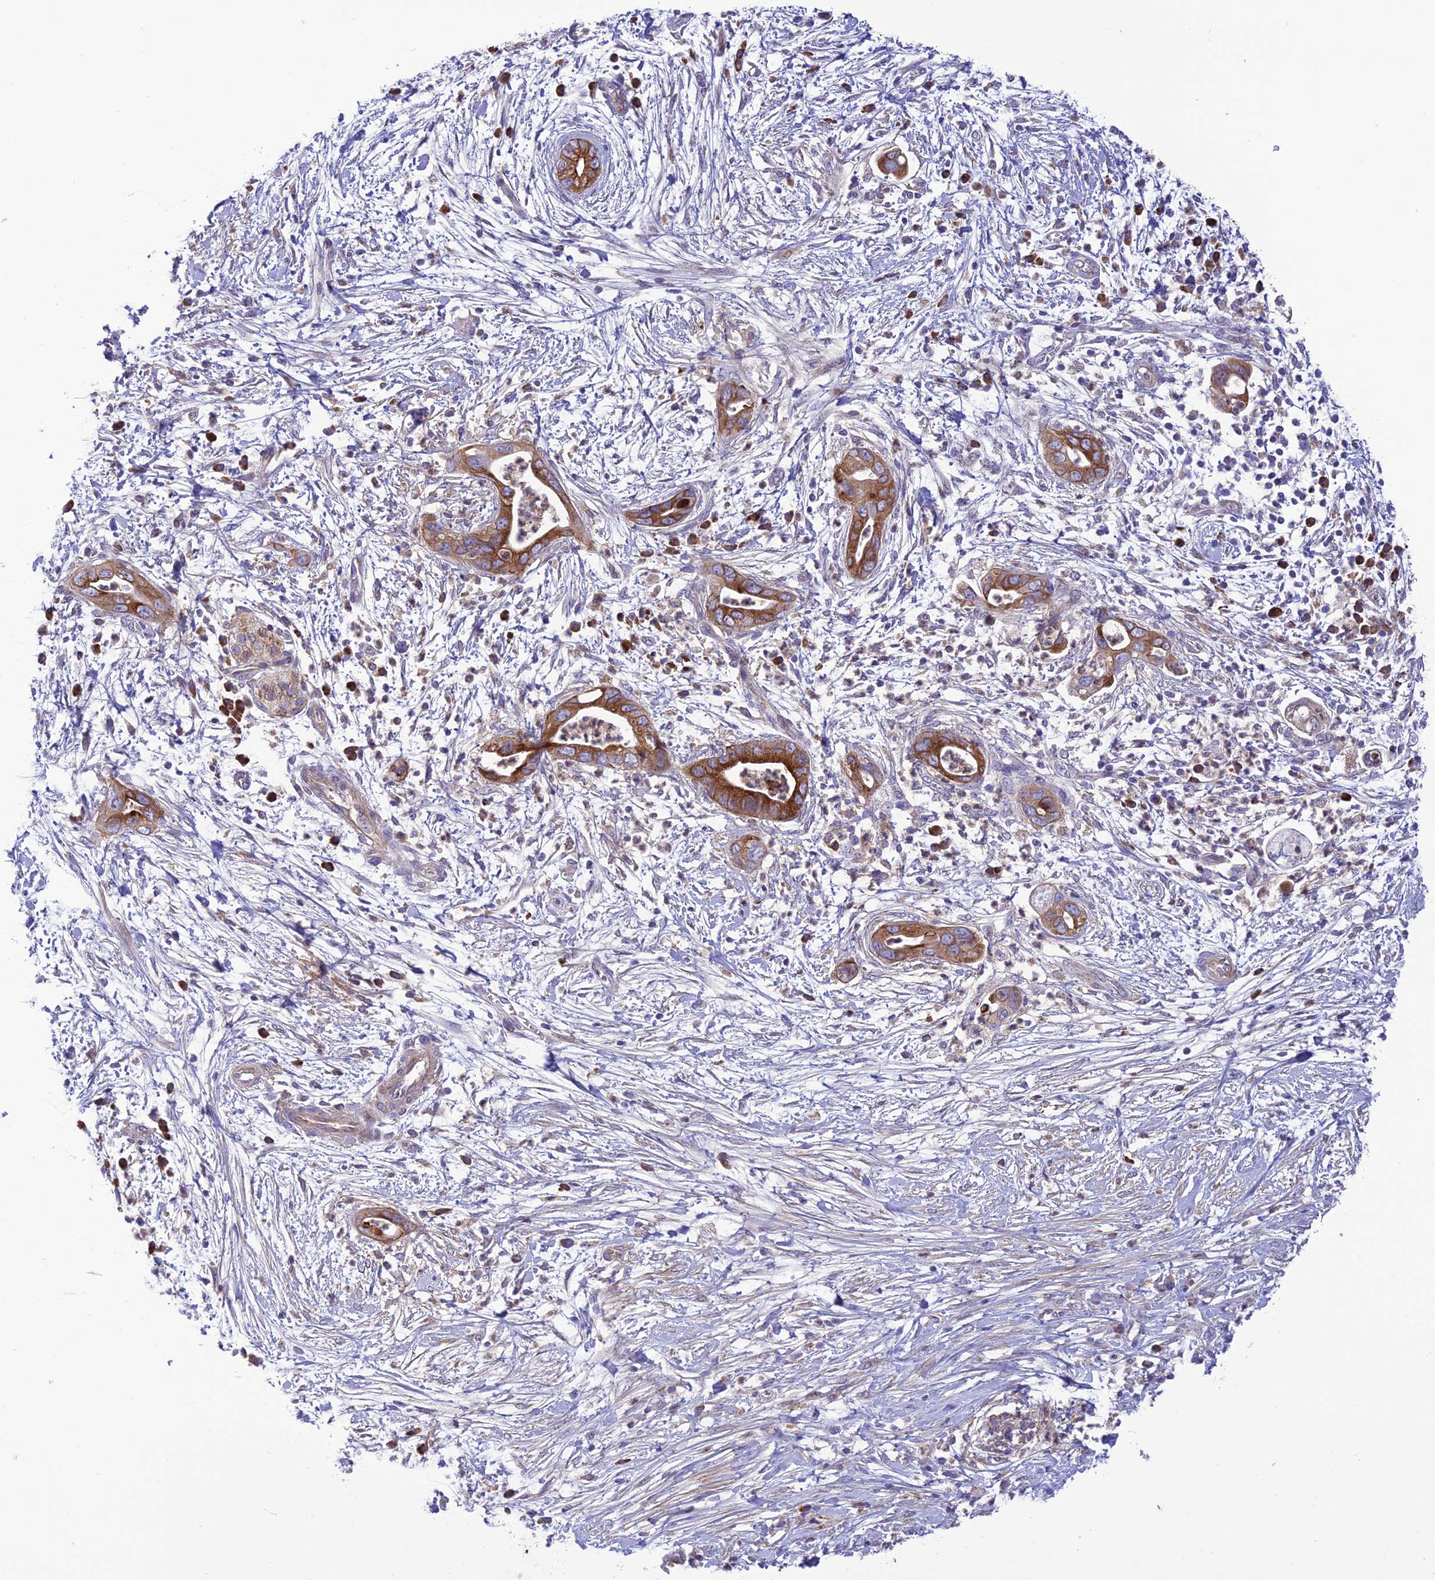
{"staining": {"intensity": "strong", "quantity": ">75%", "location": "cytoplasmic/membranous"}, "tissue": "pancreatic cancer", "cell_type": "Tumor cells", "image_type": "cancer", "snomed": [{"axis": "morphology", "description": "Adenocarcinoma, NOS"}, {"axis": "topography", "description": "Pancreas"}], "caption": "Tumor cells demonstrate strong cytoplasmic/membranous positivity in approximately >75% of cells in pancreatic adenocarcinoma. Immunohistochemistry stains the protein of interest in brown and the nuclei are stained blue.", "gene": "JMY", "patient": {"sex": "male", "age": 75}}